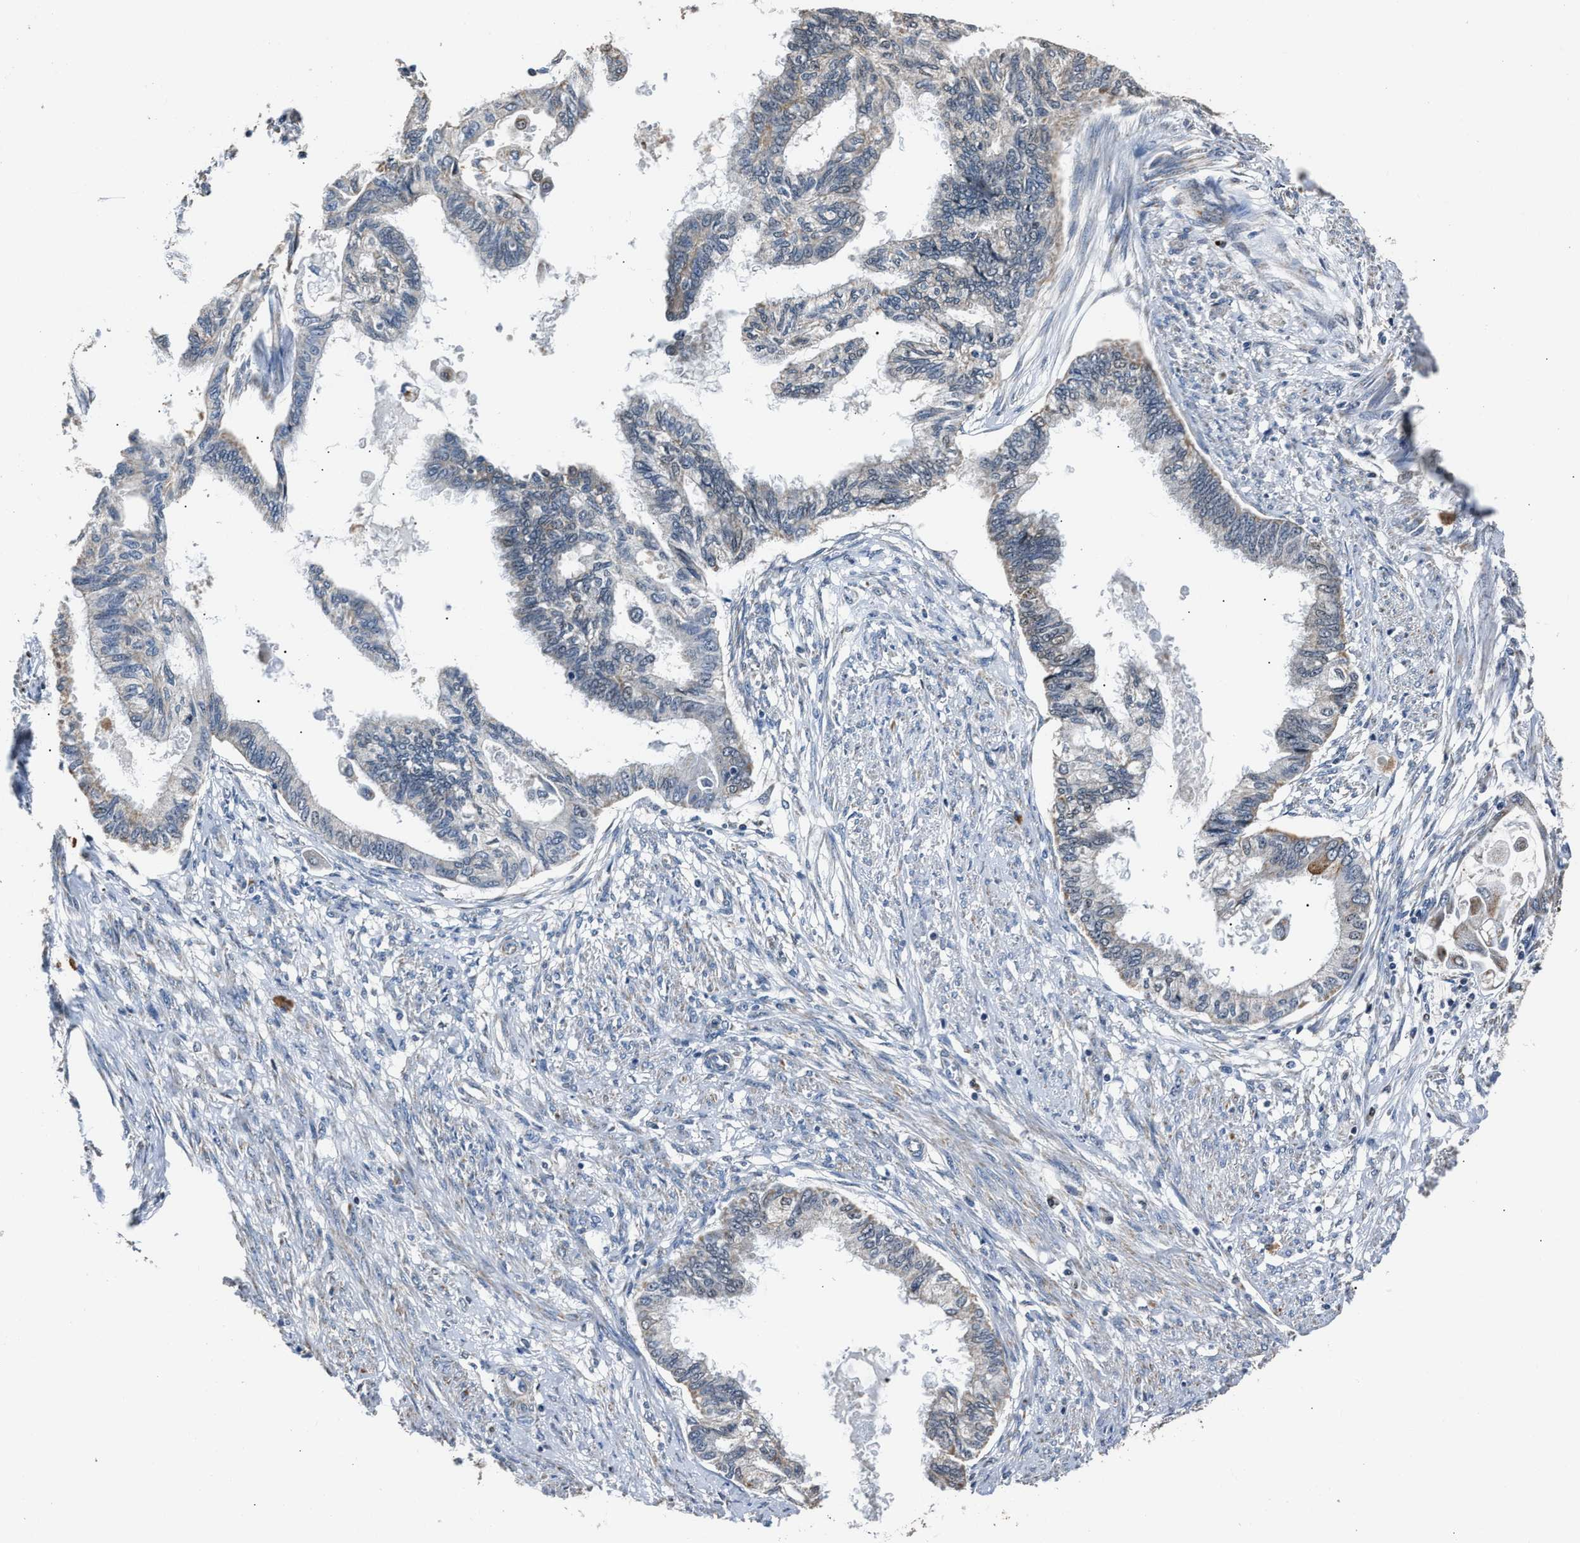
{"staining": {"intensity": "negative", "quantity": "none", "location": "none"}, "tissue": "cervical cancer", "cell_type": "Tumor cells", "image_type": "cancer", "snomed": [{"axis": "morphology", "description": "Normal tissue, NOS"}, {"axis": "morphology", "description": "Adenocarcinoma, NOS"}, {"axis": "topography", "description": "Cervix"}, {"axis": "topography", "description": "Endometrium"}], "caption": "Cervical cancer (adenocarcinoma) stained for a protein using immunohistochemistry (IHC) demonstrates no expression tumor cells.", "gene": "NSUN5", "patient": {"sex": "female", "age": 86}}